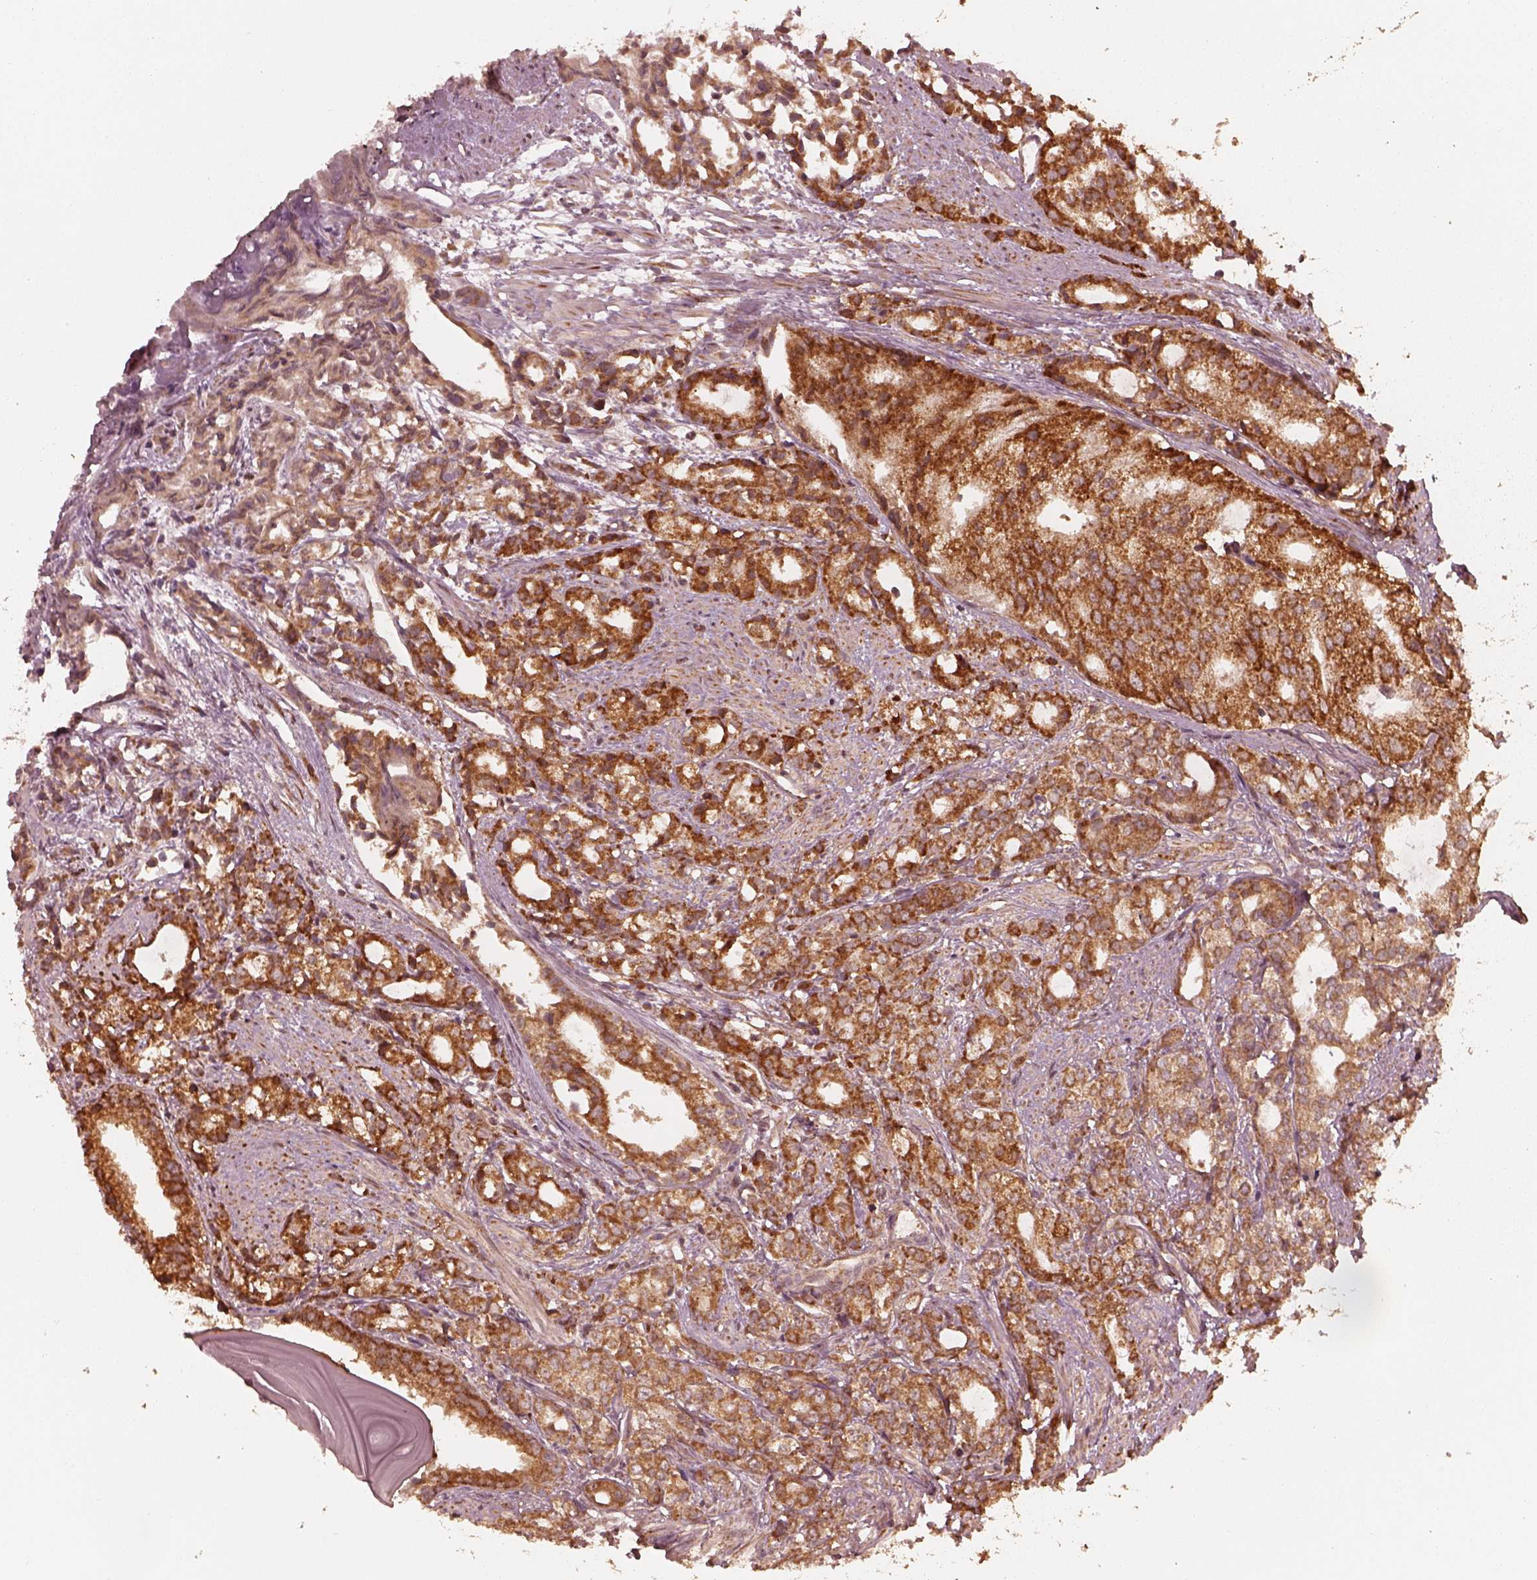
{"staining": {"intensity": "strong", "quantity": ">75%", "location": "cytoplasmic/membranous"}, "tissue": "prostate cancer", "cell_type": "Tumor cells", "image_type": "cancer", "snomed": [{"axis": "morphology", "description": "Adenocarcinoma, High grade"}, {"axis": "topography", "description": "Prostate"}], "caption": "IHC micrograph of neoplastic tissue: adenocarcinoma (high-grade) (prostate) stained using immunohistochemistry (IHC) shows high levels of strong protein expression localized specifically in the cytoplasmic/membranous of tumor cells, appearing as a cytoplasmic/membranous brown color.", "gene": "DNAJC25", "patient": {"sex": "male", "age": 79}}